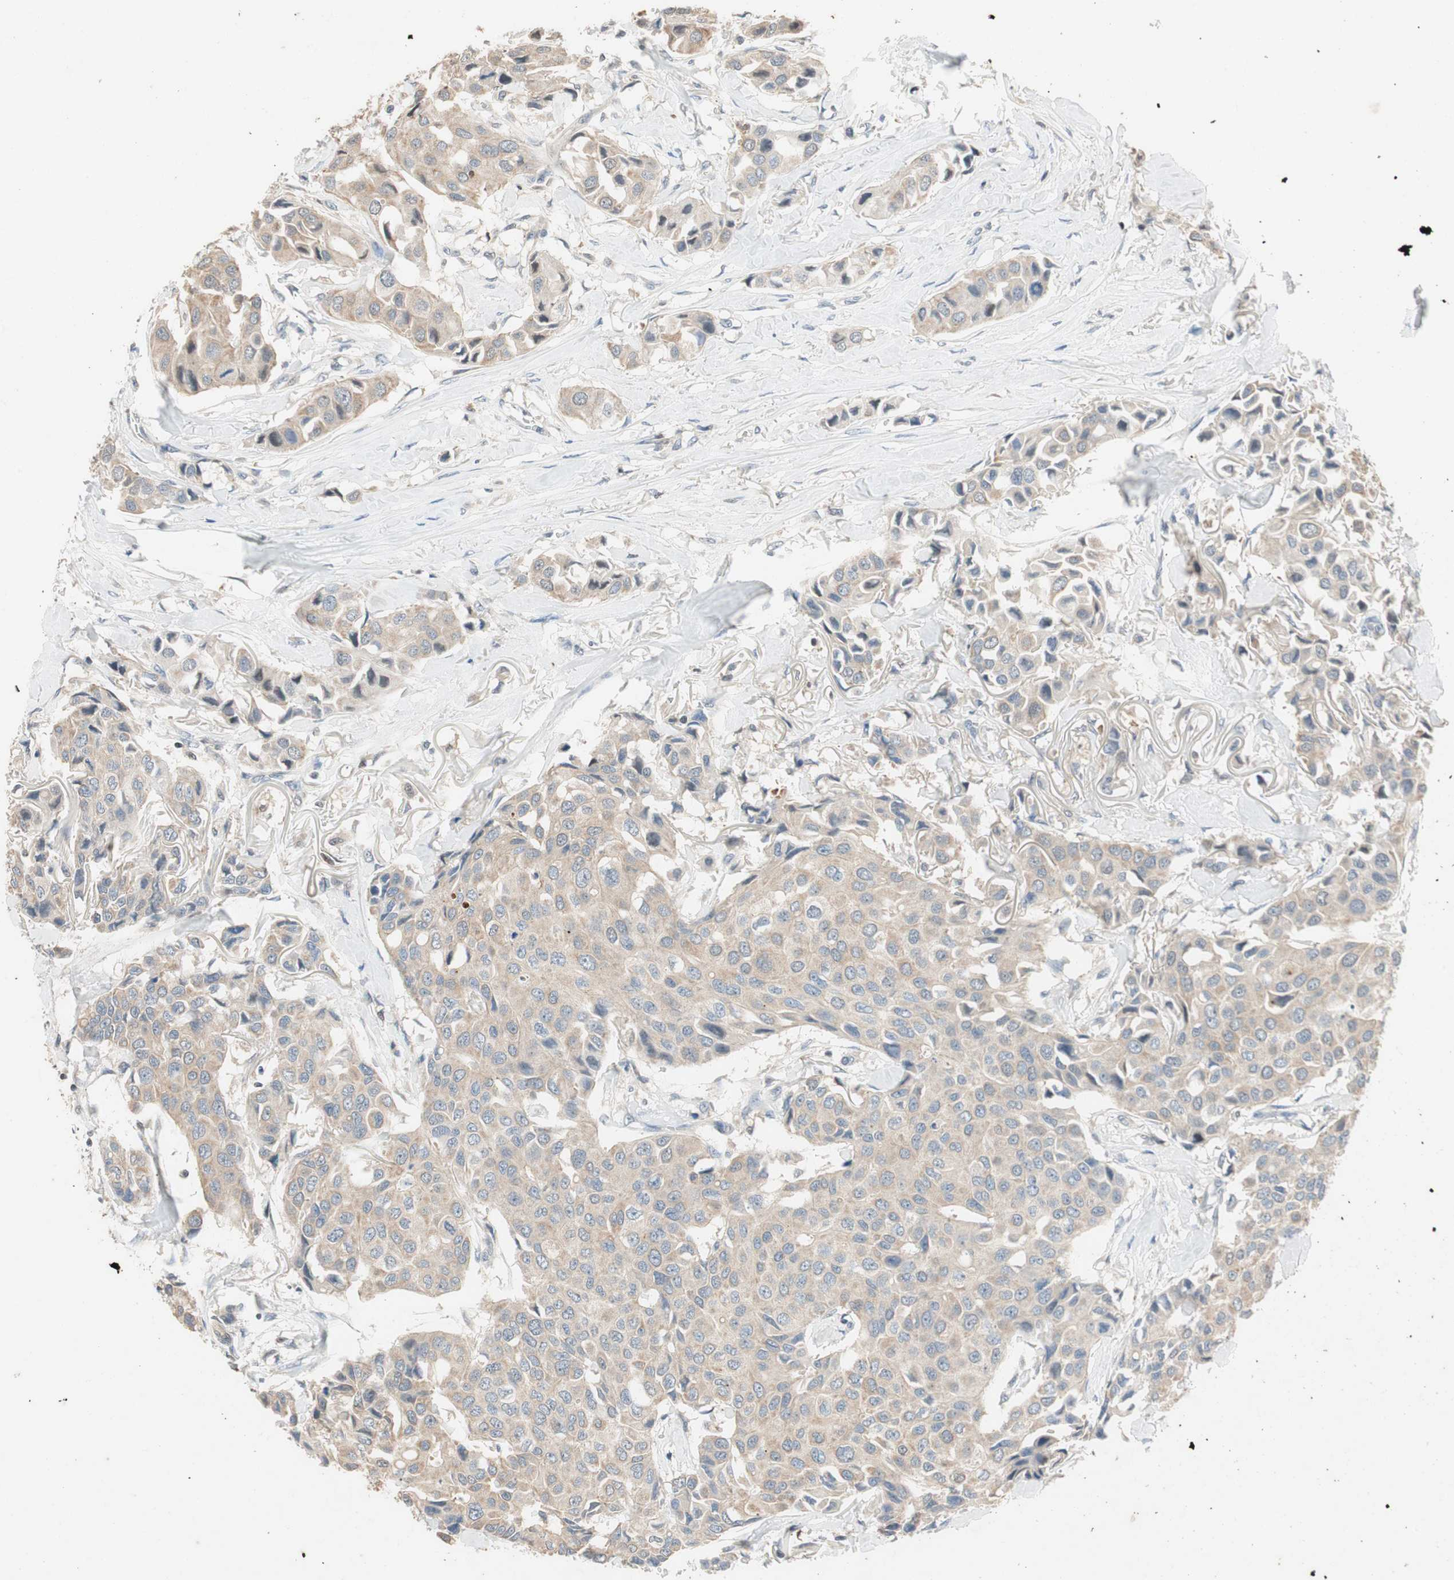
{"staining": {"intensity": "weak", "quantity": ">75%", "location": "cytoplasmic/membranous"}, "tissue": "breast cancer", "cell_type": "Tumor cells", "image_type": "cancer", "snomed": [{"axis": "morphology", "description": "Duct carcinoma"}, {"axis": "topography", "description": "Breast"}], "caption": "High-power microscopy captured an immunohistochemistry (IHC) image of breast cancer (infiltrating ductal carcinoma), revealing weak cytoplasmic/membranous staining in about >75% of tumor cells. The protein is shown in brown color, while the nuclei are stained blue.", "gene": "SERPINB5", "patient": {"sex": "female", "age": 80}}